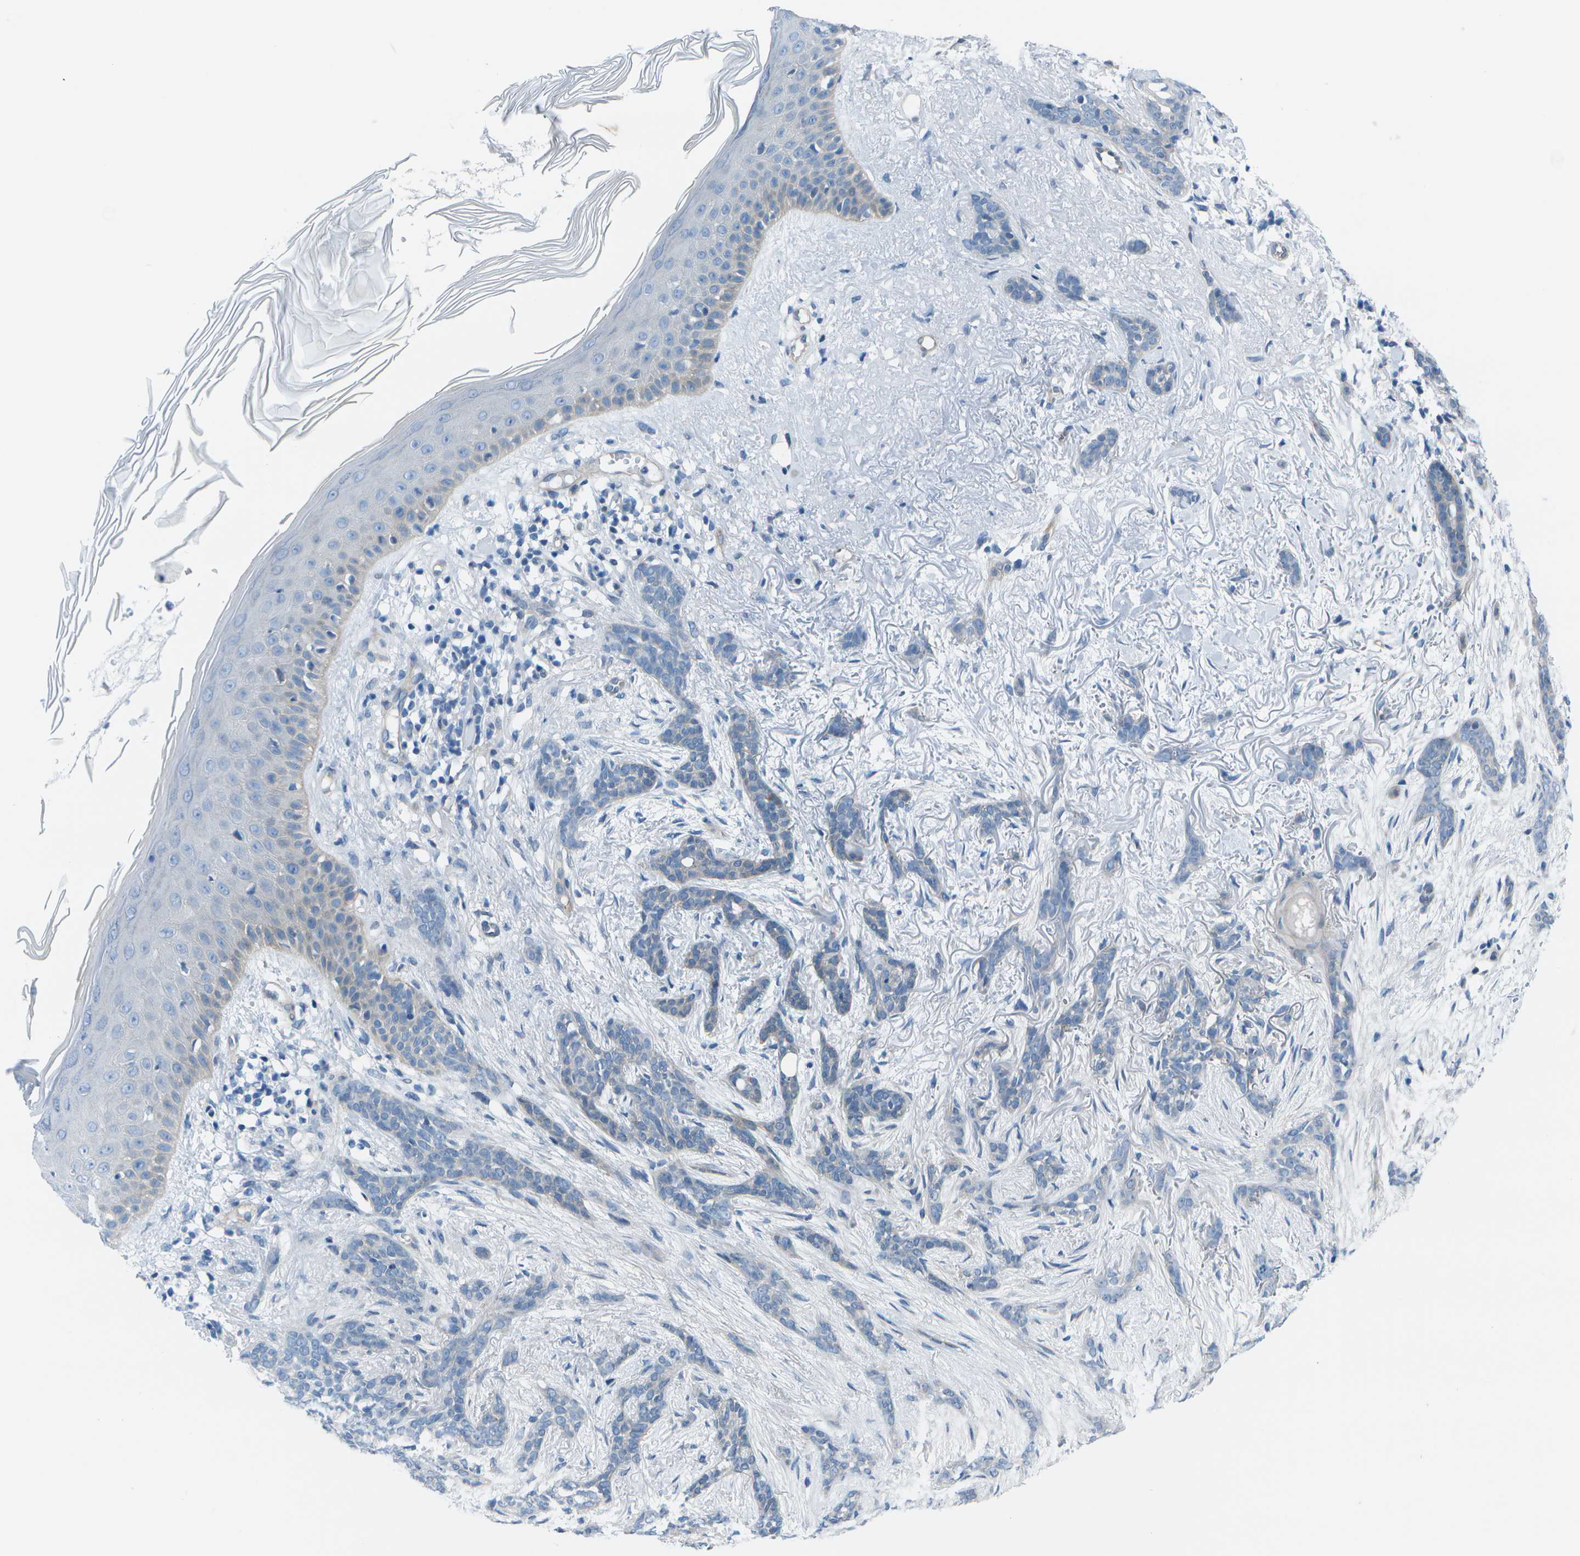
{"staining": {"intensity": "negative", "quantity": "none", "location": "none"}, "tissue": "skin cancer", "cell_type": "Tumor cells", "image_type": "cancer", "snomed": [{"axis": "morphology", "description": "Basal cell carcinoma"}, {"axis": "morphology", "description": "Adnexal tumor, benign"}, {"axis": "topography", "description": "Skin"}], "caption": "Basal cell carcinoma (skin) was stained to show a protein in brown. There is no significant expression in tumor cells. Brightfield microscopy of immunohistochemistry (IHC) stained with DAB (brown) and hematoxylin (blue), captured at high magnification.", "gene": "SORBS3", "patient": {"sex": "female", "age": 42}}